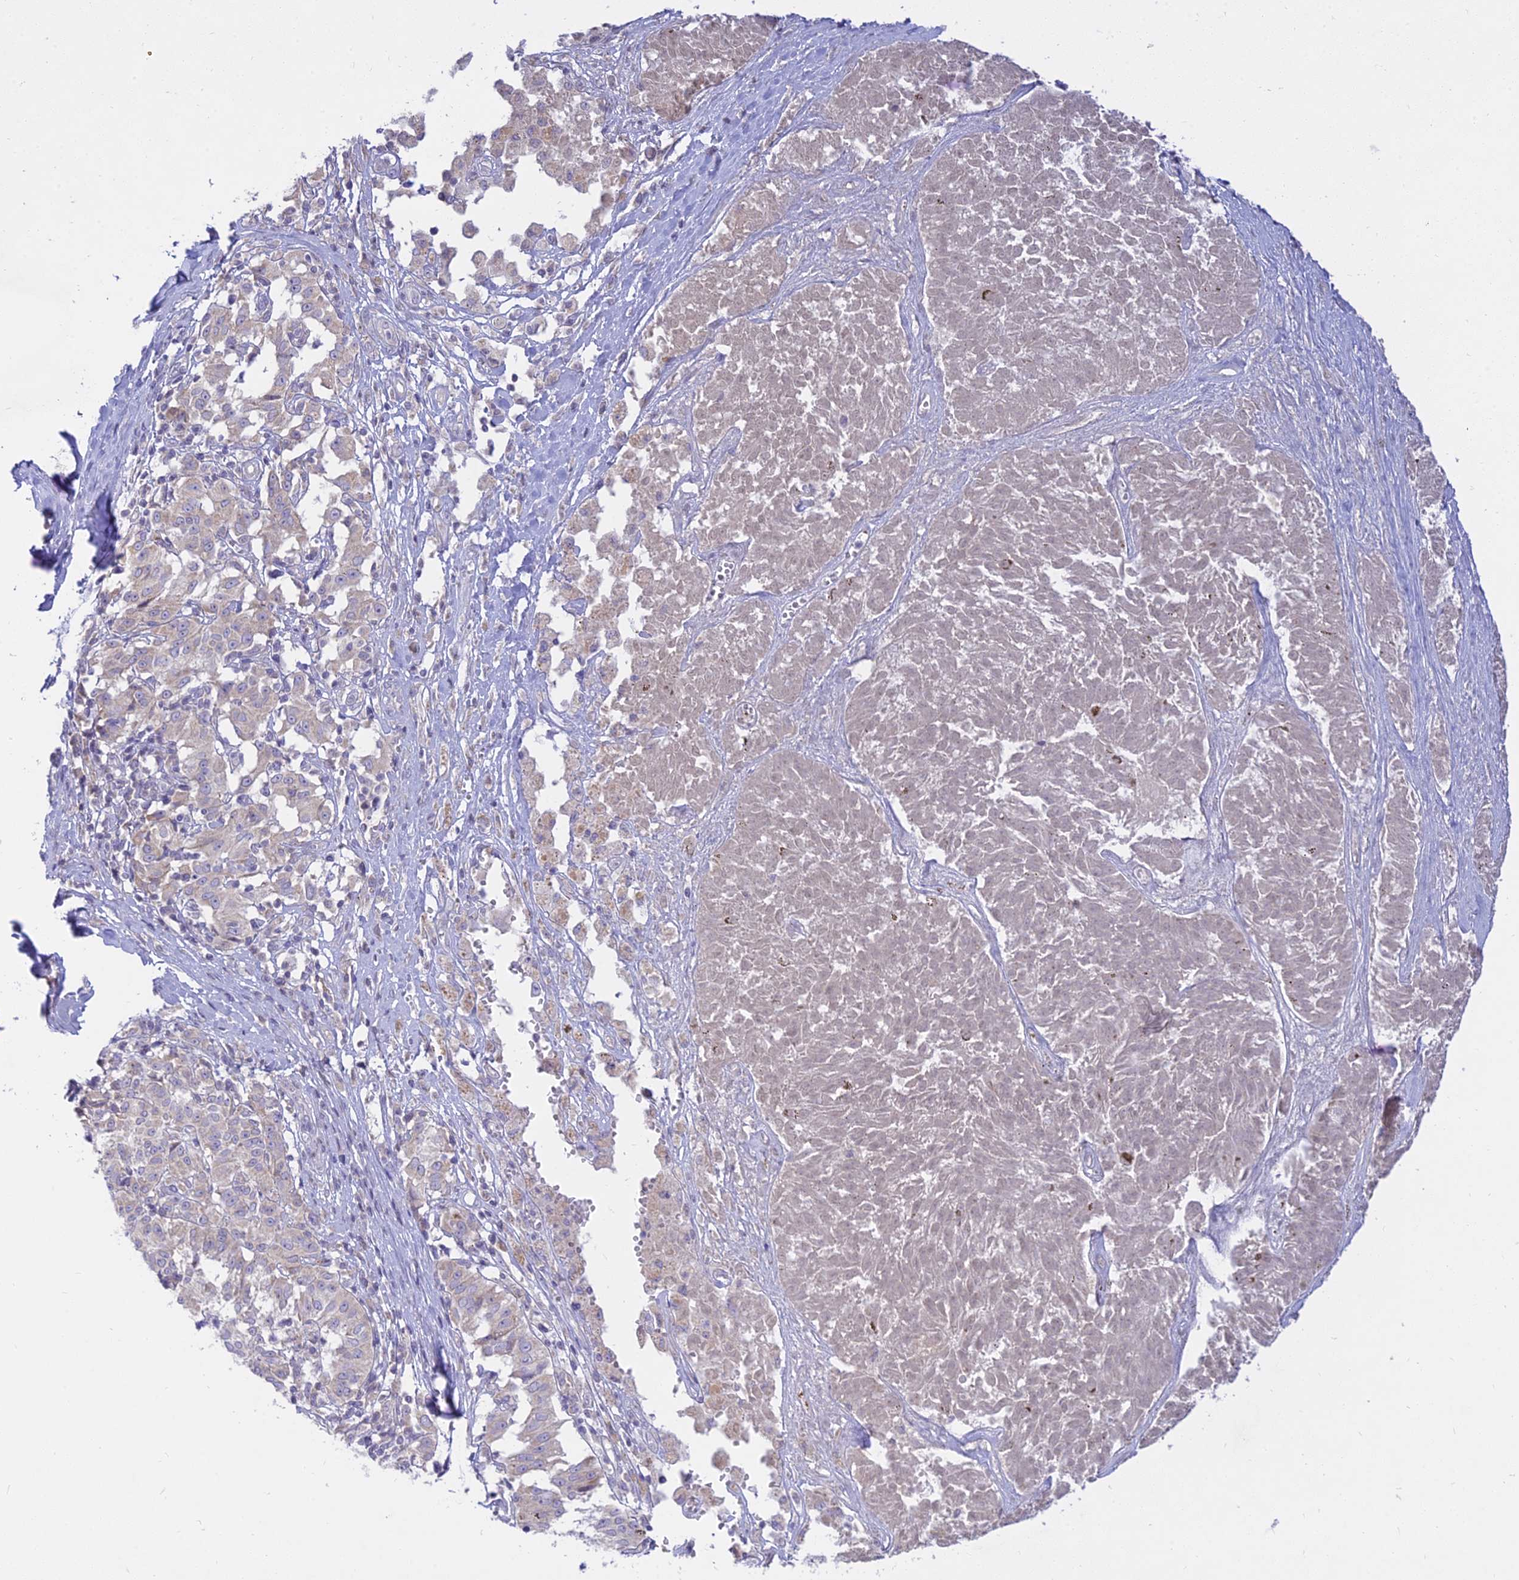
{"staining": {"intensity": "negative", "quantity": "none", "location": "none"}, "tissue": "melanoma", "cell_type": "Tumor cells", "image_type": "cancer", "snomed": [{"axis": "morphology", "description": "Malignant melanoma, NOS"}, {"axis": "topography", "description": "Skin"}], "caption": "Image shows no significant protein positivity in tumor cells of malignant melanoma.", "gene": "TMEM40", "patient": {"sex": "female", "age": 72}}